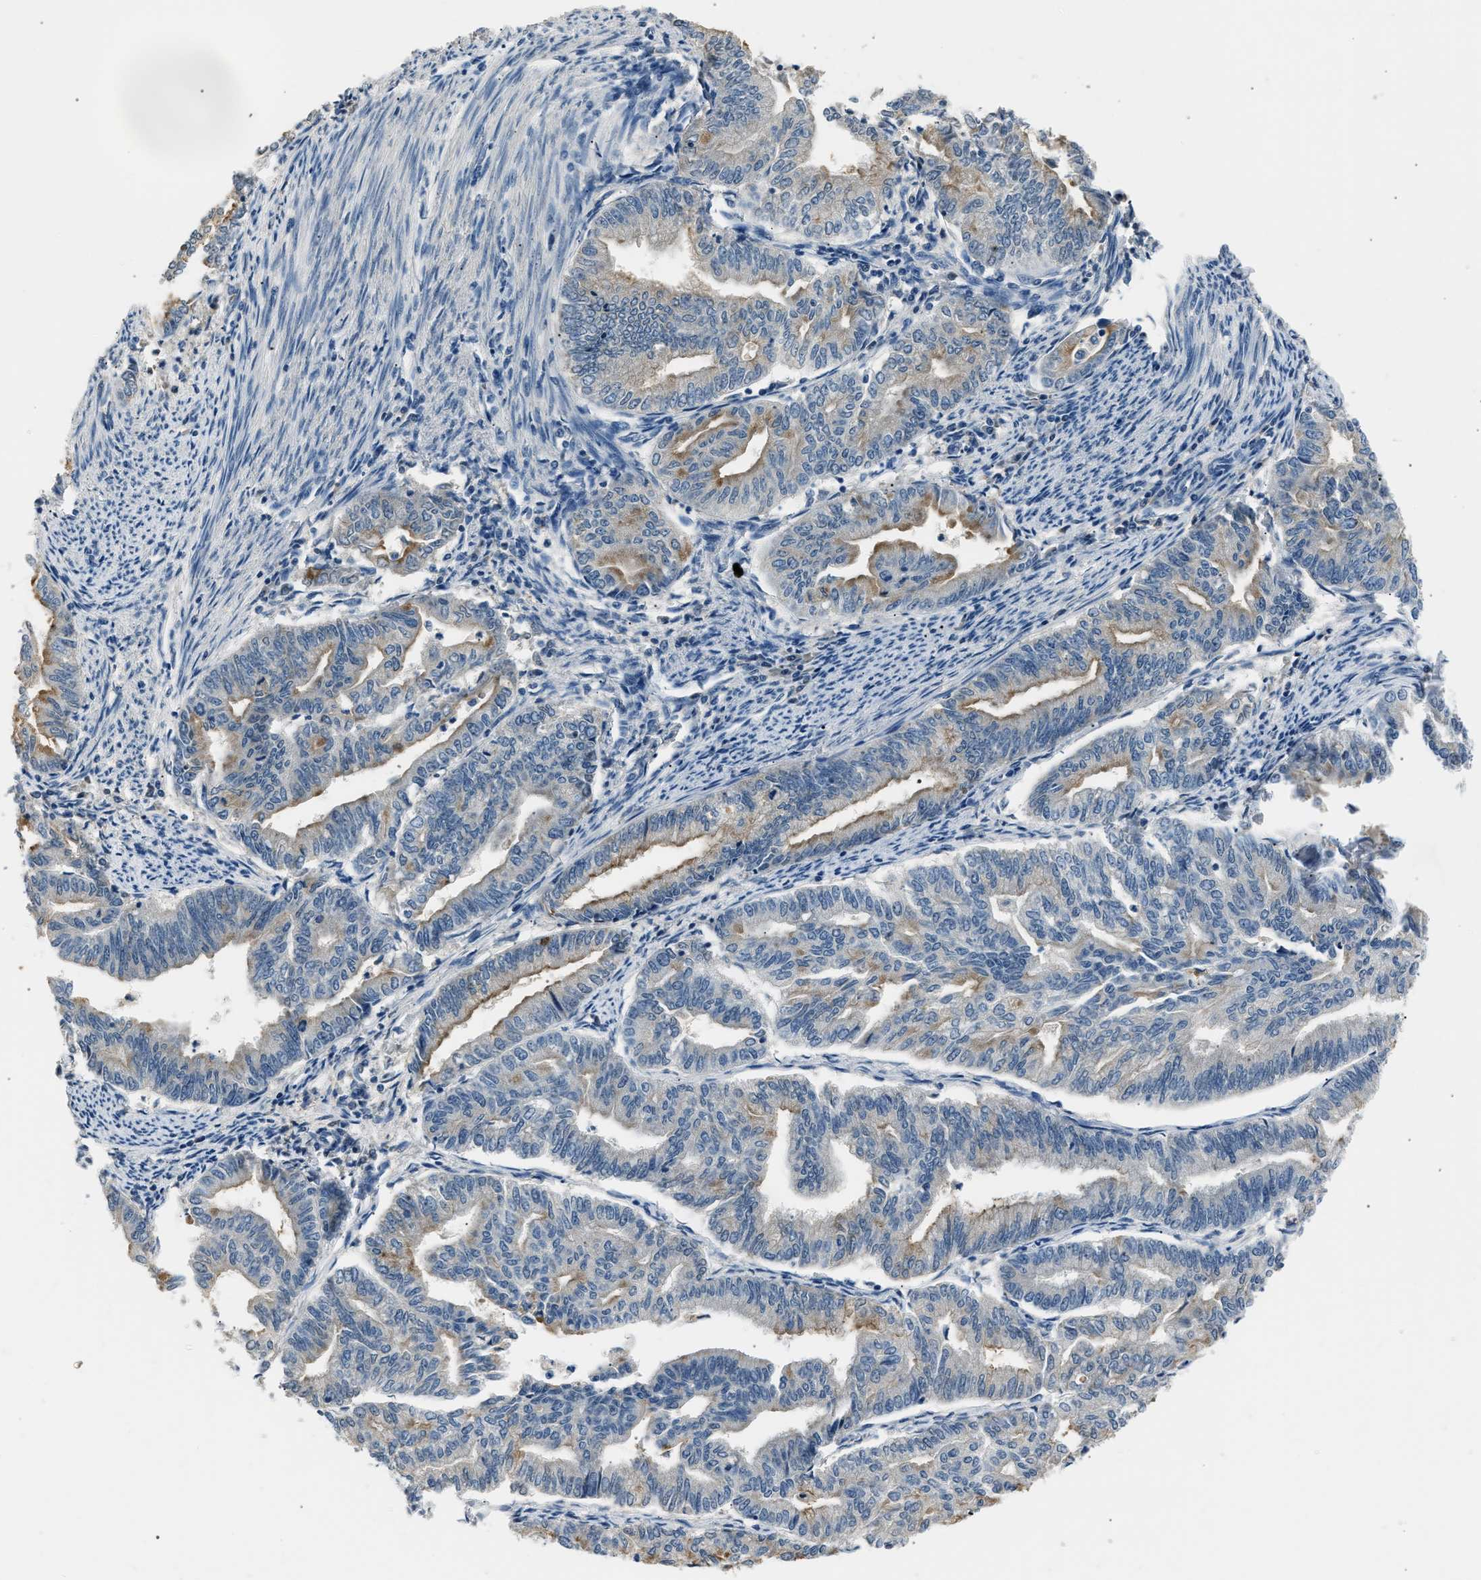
{"staining": {"intensity": "negative", "quantity": "none", "location": "none"}, "tissue": "endometrial cancer", "cell_type": "Tumor cells", "image_type": "cancer", "snomed": [{"axis": "morphology", "description": "Adenocarcinoma, NOS"}, {"axis": "topography", "description": "Endometrium"}], "caption": "Immunohistochemistry histopathology image of human endometrial adenocarcinoma stained for a protein (brown), which shows no staining in tumor cells.", "gene": "INHA", "patient": {"sex": "female", "age": 79}}